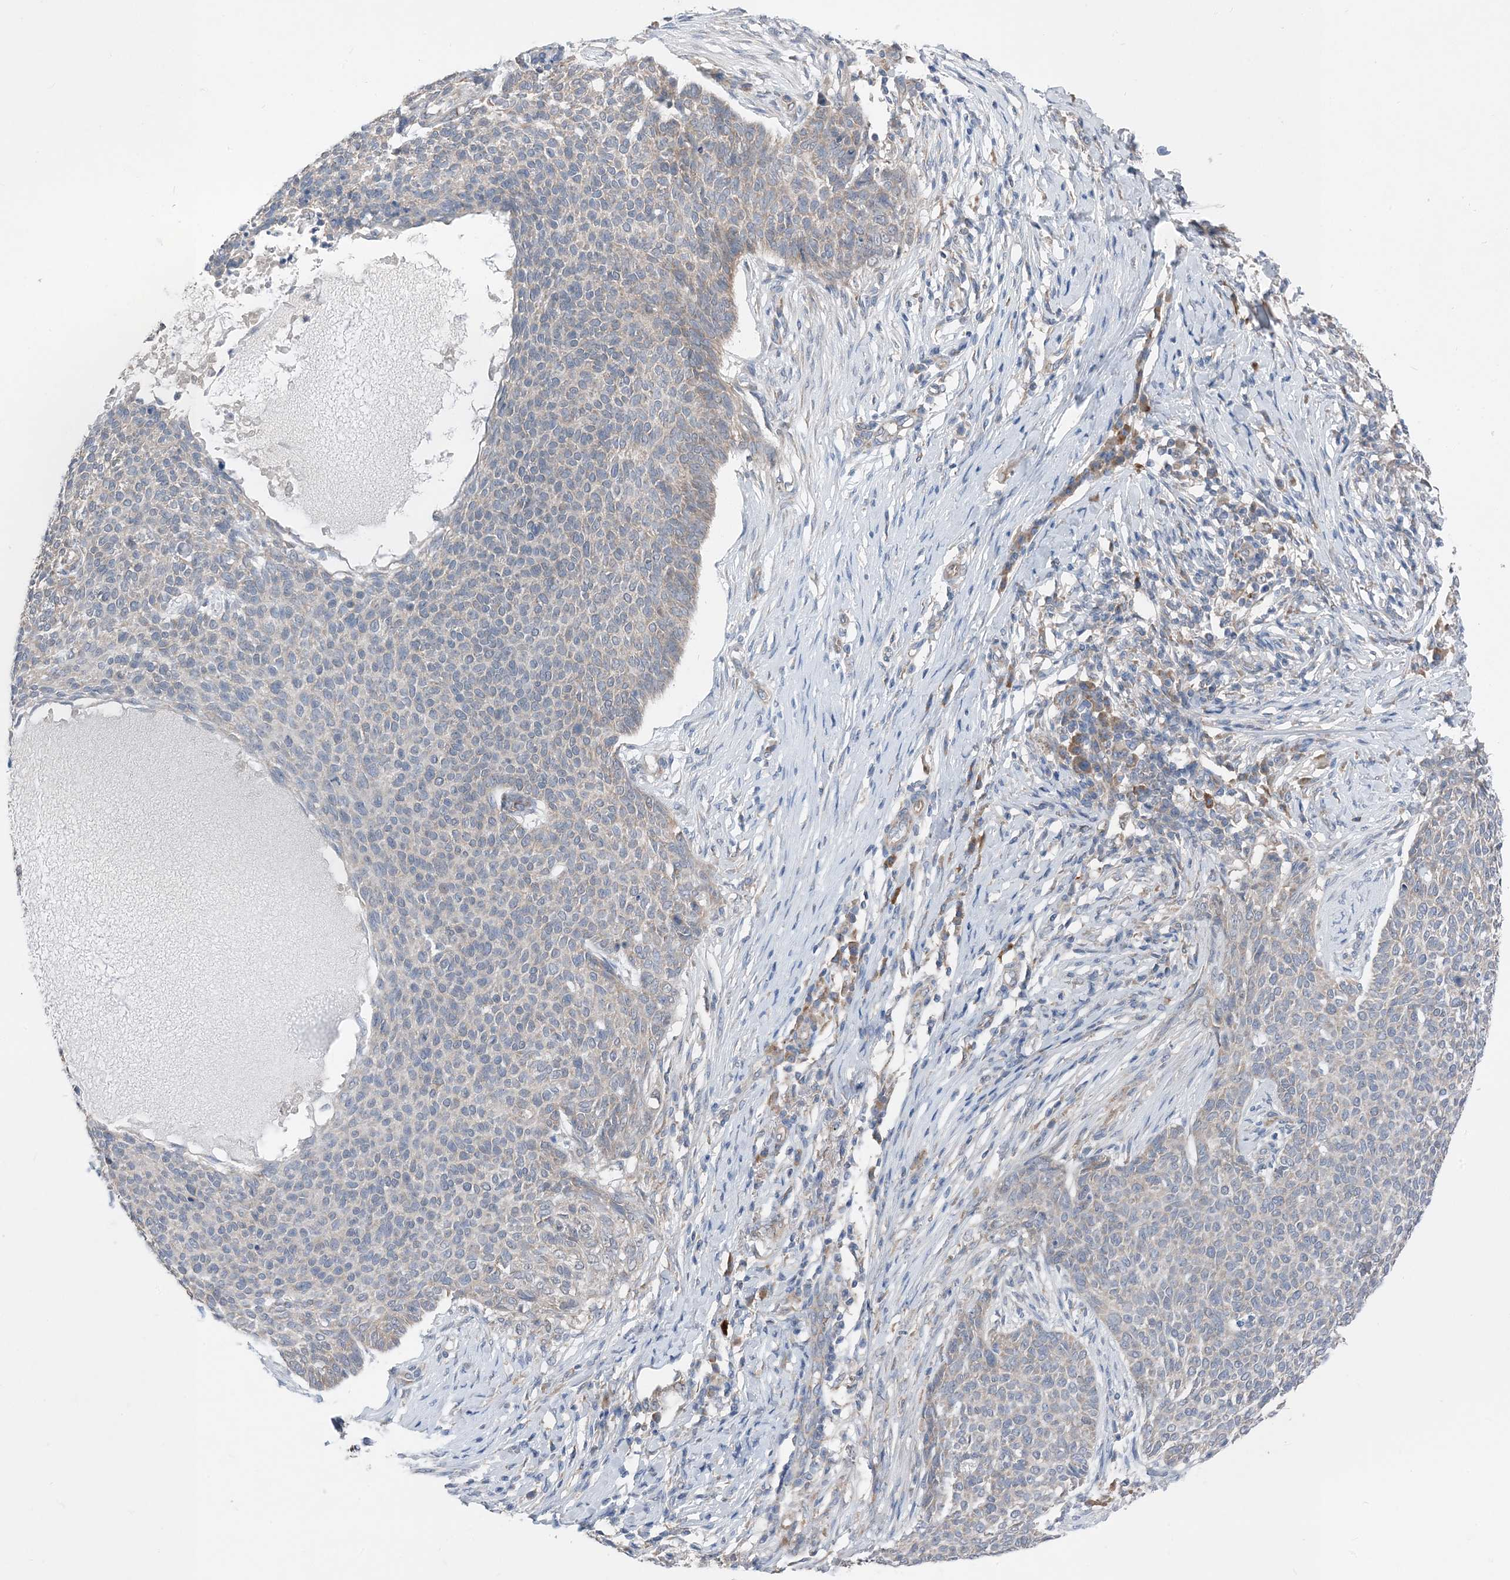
{"staining": {"intensity": "weak", "quantity": "<25%", "location": "cytoplasmic/membranous"}, "tissue": "skin cancer", "cell_type": "Tumor cells", "image_type": "cancer", "snomed": [{"axis": "morphology", "description": "Normal tissue, NOS"}, {"axis": "morphology", "description": "Basal cell carcinoma"}, {"axis": "topography", "description": "Skin"}], "caption": "DAB immunohistochemical staining of skin basal cell carcinoma displays no significant expression in tumor cells.", "gene": "DHX30", "patient": {"sex": "male", "age": 50}}